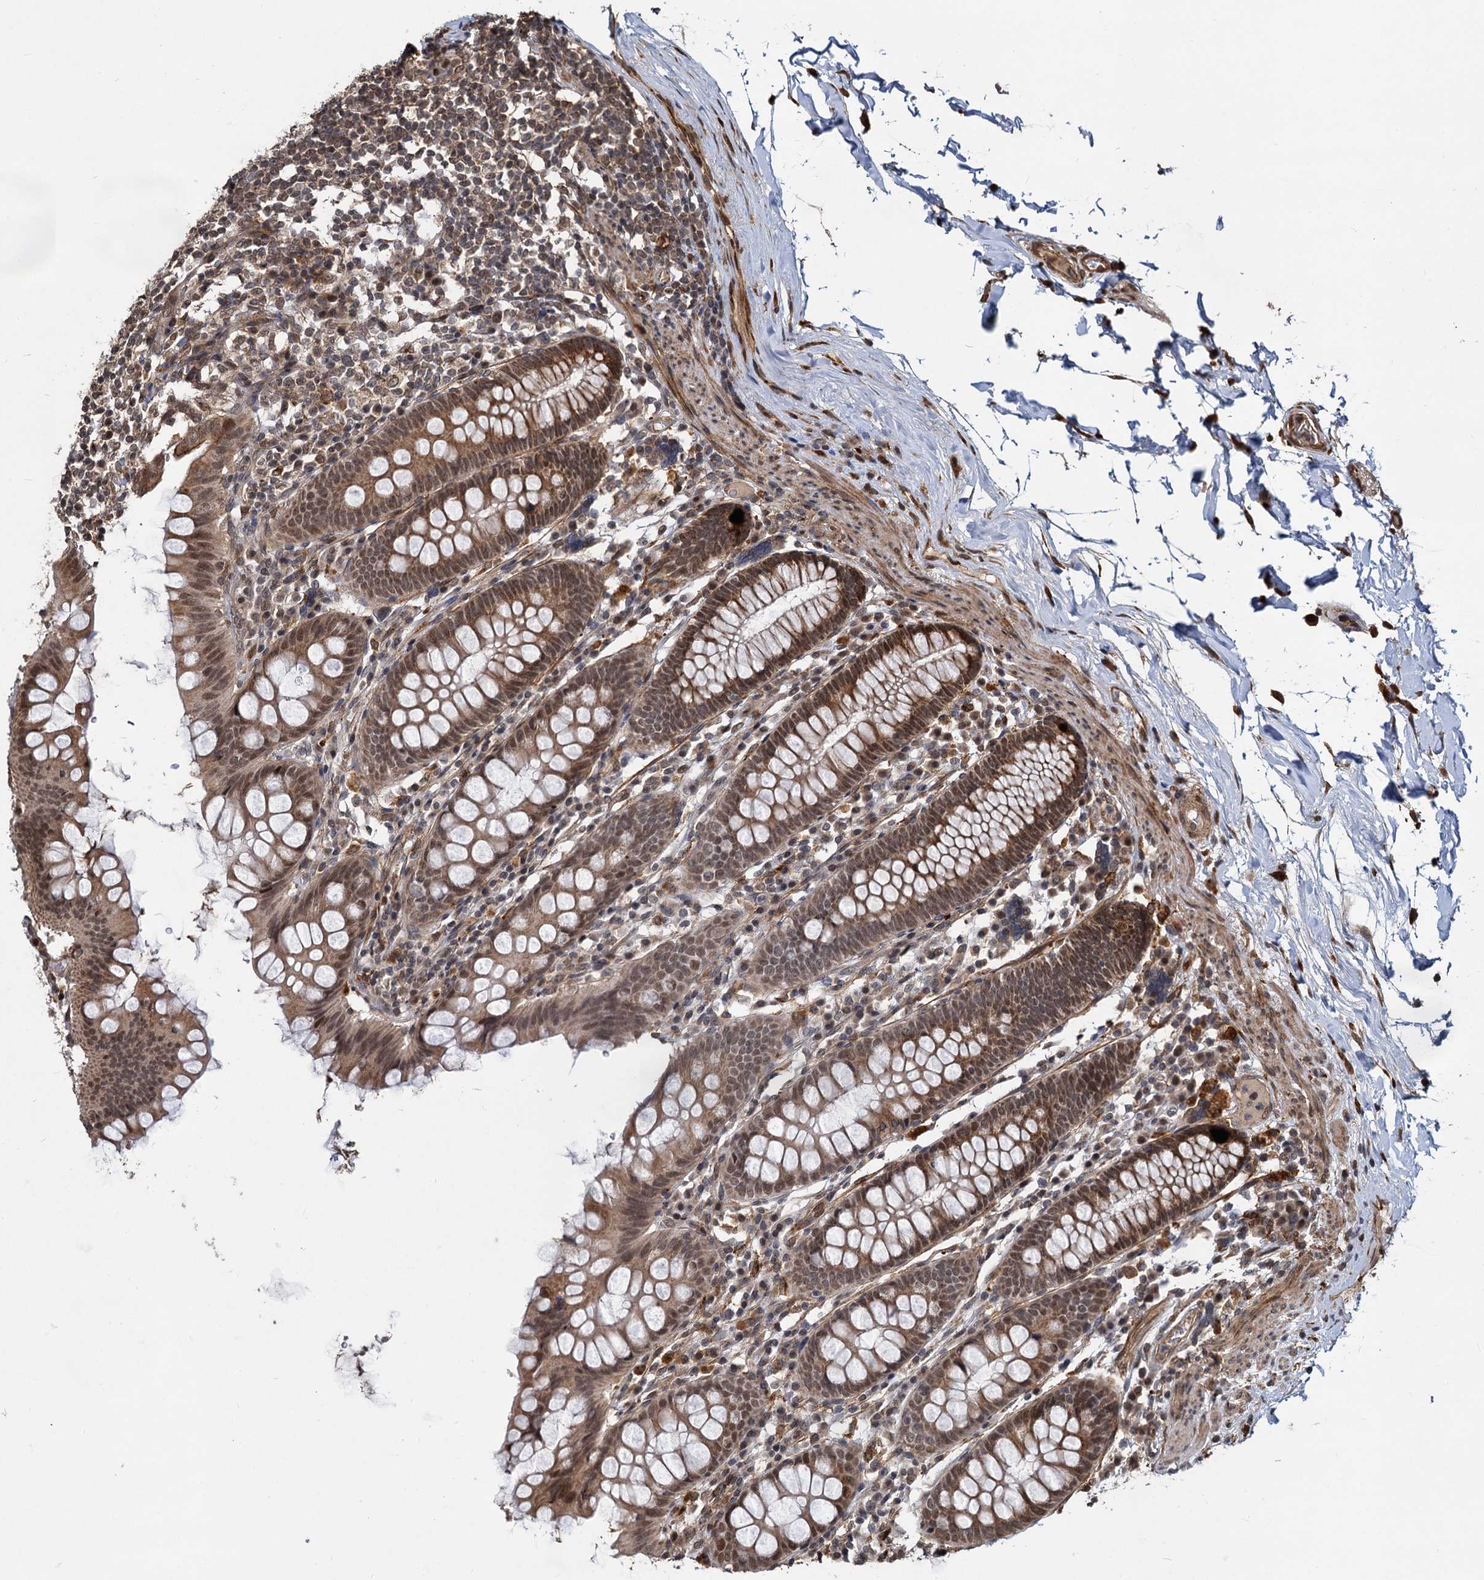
{"staining": {"intensity": "moderate", "quantity": "25%-75%", "location": "cytoplasmic/membranous"}, "tissue": "colon", "cell_type": "Endothelial cells", "image_type": "normal", "snomed": [{"axis": "morphology", "description": "Normal tissue, NOS"}, {"axis": "topography", "description": "Colon"}], "caption": "Endothelial cells exhibit moderate cytoplasmic/membranous positivity in approximately 25%-75% of cells in benign colon.", "gene": "TRIM23", "patient": {"sex": "female", "age": 79}}